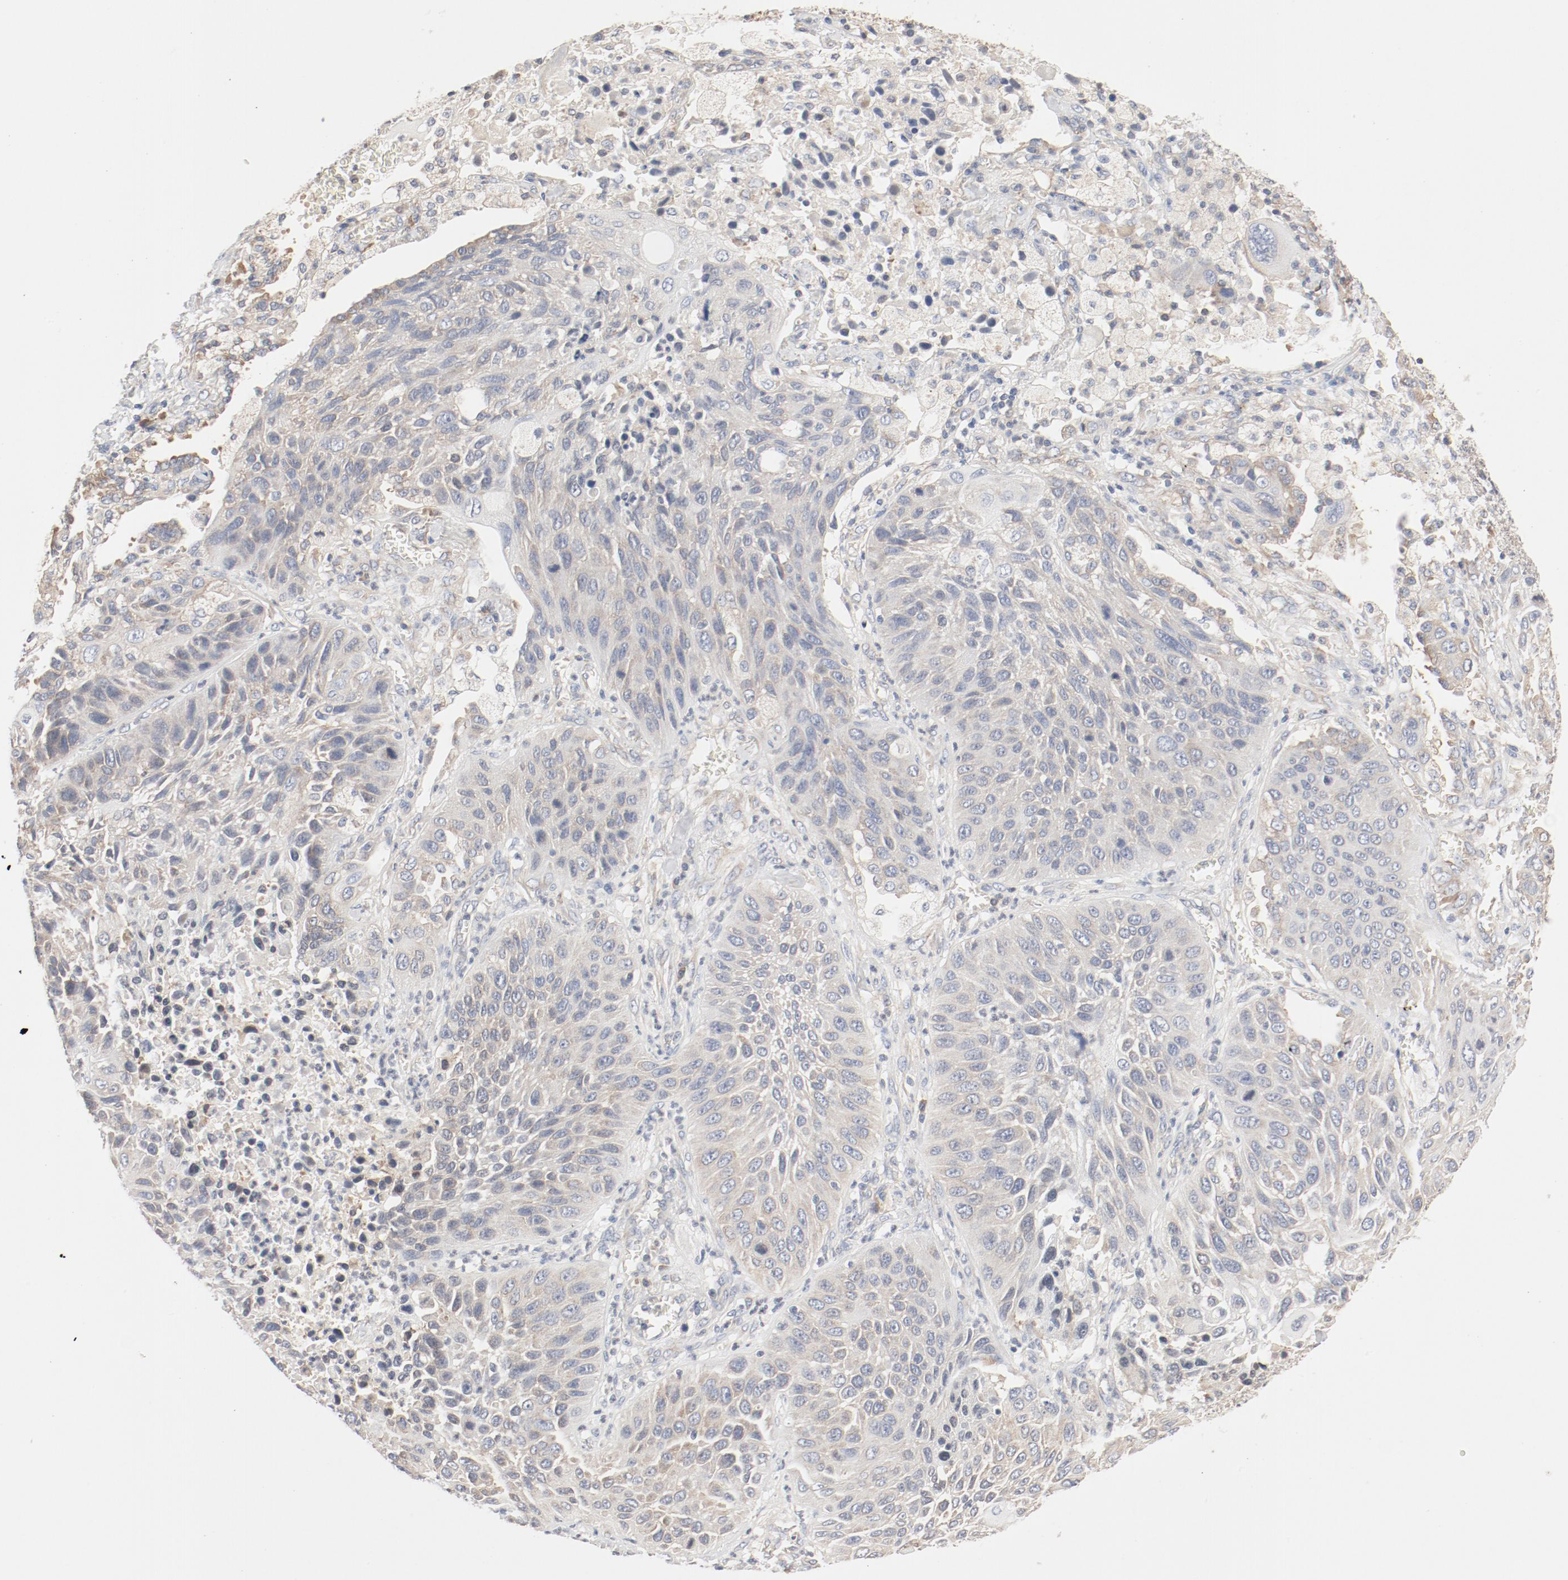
{"staining": {"intensity": "weak", "quantity": ">75%", "location": "cytoplasmic/membranous"}, "tissue": "lung cancer", "cell_type": "Tumor cells", "image_type": "cancer", "snomed": [{"axis": "morphology", "description": "Squamous cell carcinoma, NOS"}, {"axis": "topography", "description": "Lung"}], "caption": "This is a micrograph of IHC staining of squamous cell carcinoma (lung), which shows weak expression in the cytoplasmic/membranous of tumor cells.", "gene": "RPS6", "patient": {"sex": "female", "age": 76}}